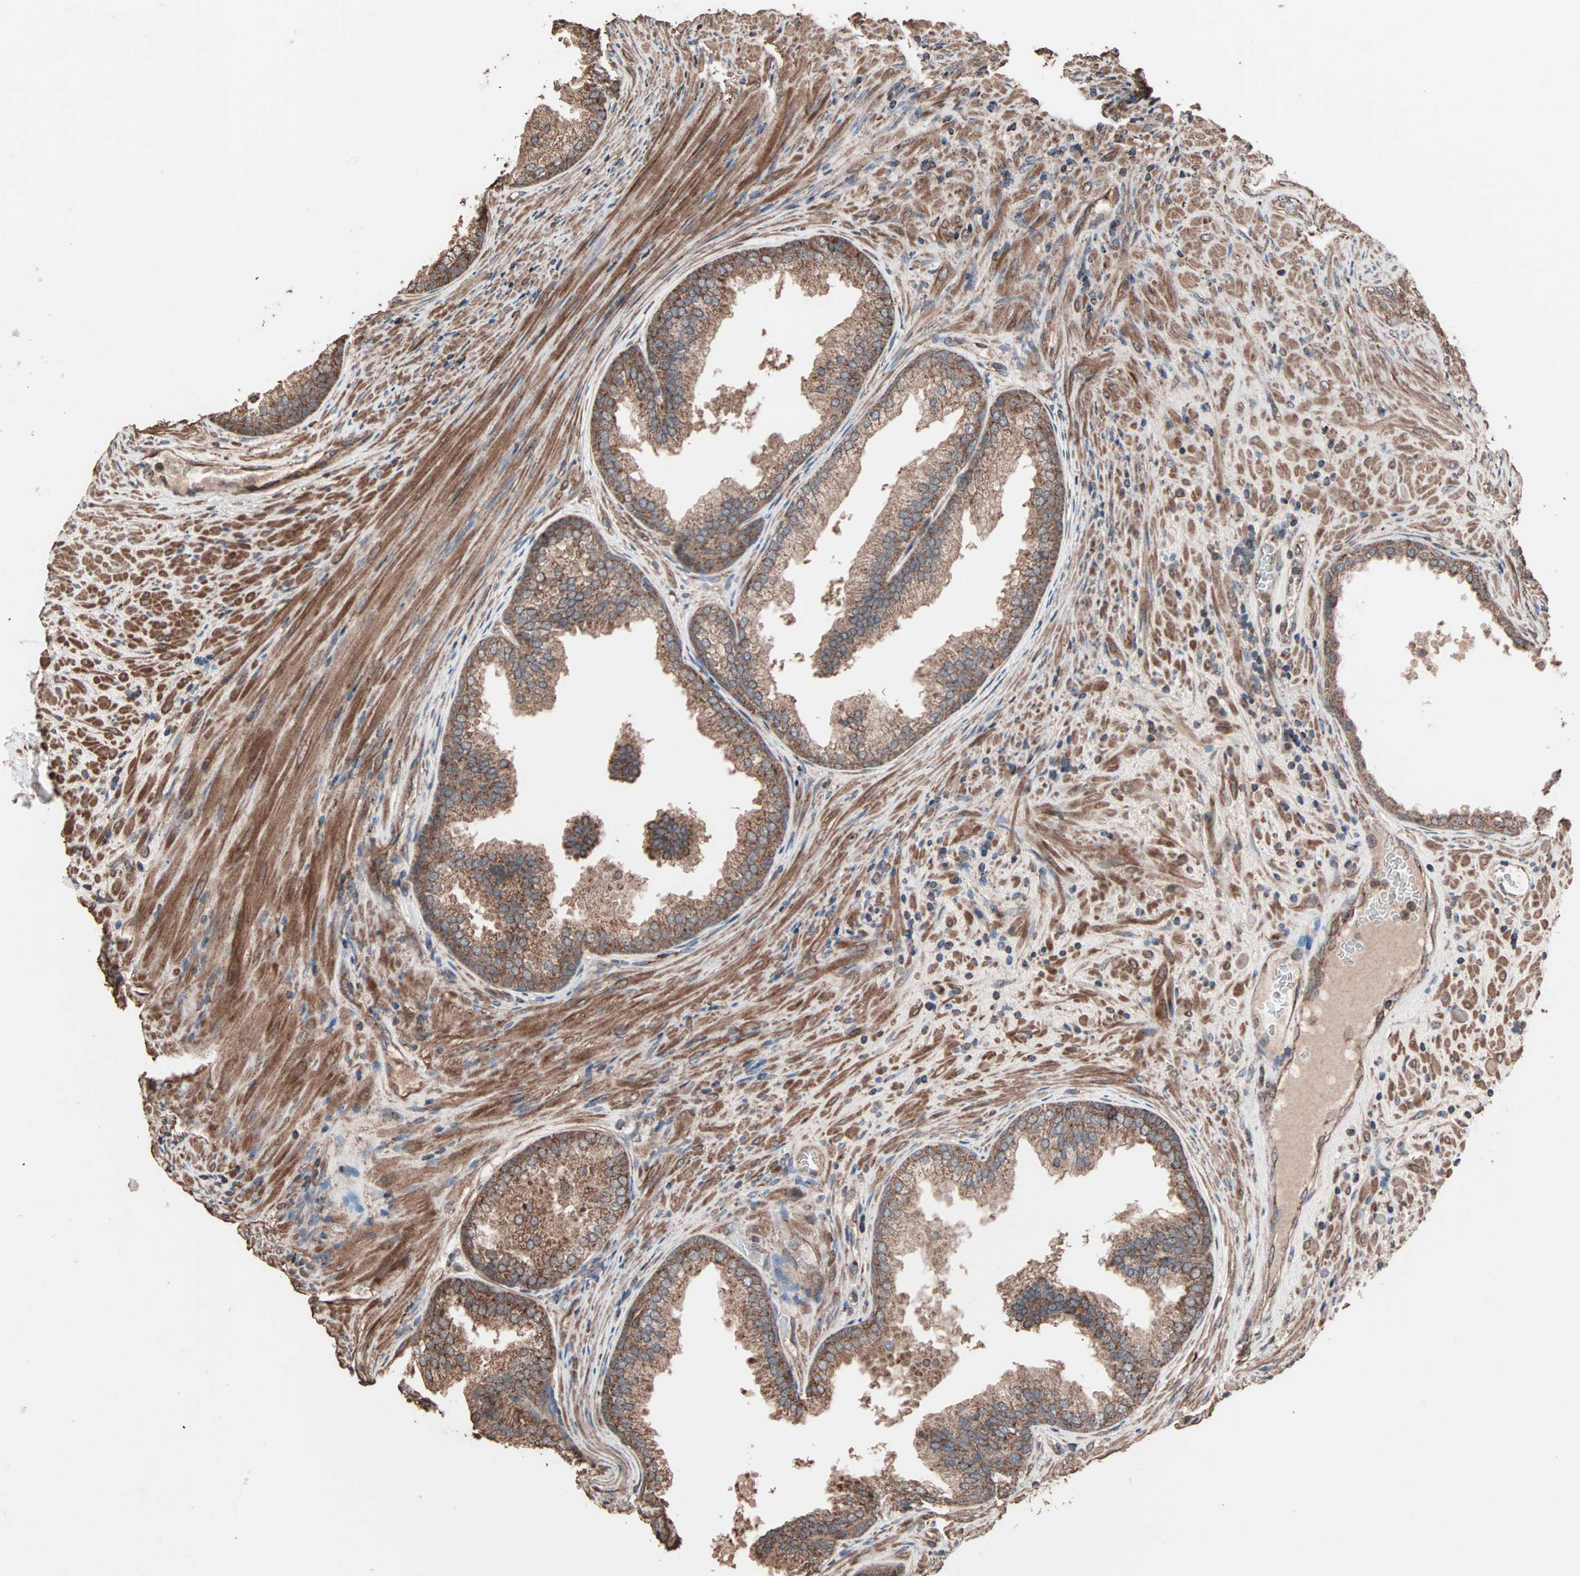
{"staining": {"intensity": "moderate", "quantity": ">75%", "location": "cytoplasmic/membranous"}, "tissue": "prostate", "cell_type": "Glandular cells", "image_type": "normal", "snomed": [{"axis": "morphology", "description": "Normal tissue, NOS"}, {"axis": "topography", "description": "Prostate"}], "caption": "Immunohistochemistry of benign prostate demonstrates medium levels of moderate cytoplasmic/membranous positivity in about >75% of glandular cells.", "gene": "MRPL2", "patient": {"sex": "male", "age": 76}}